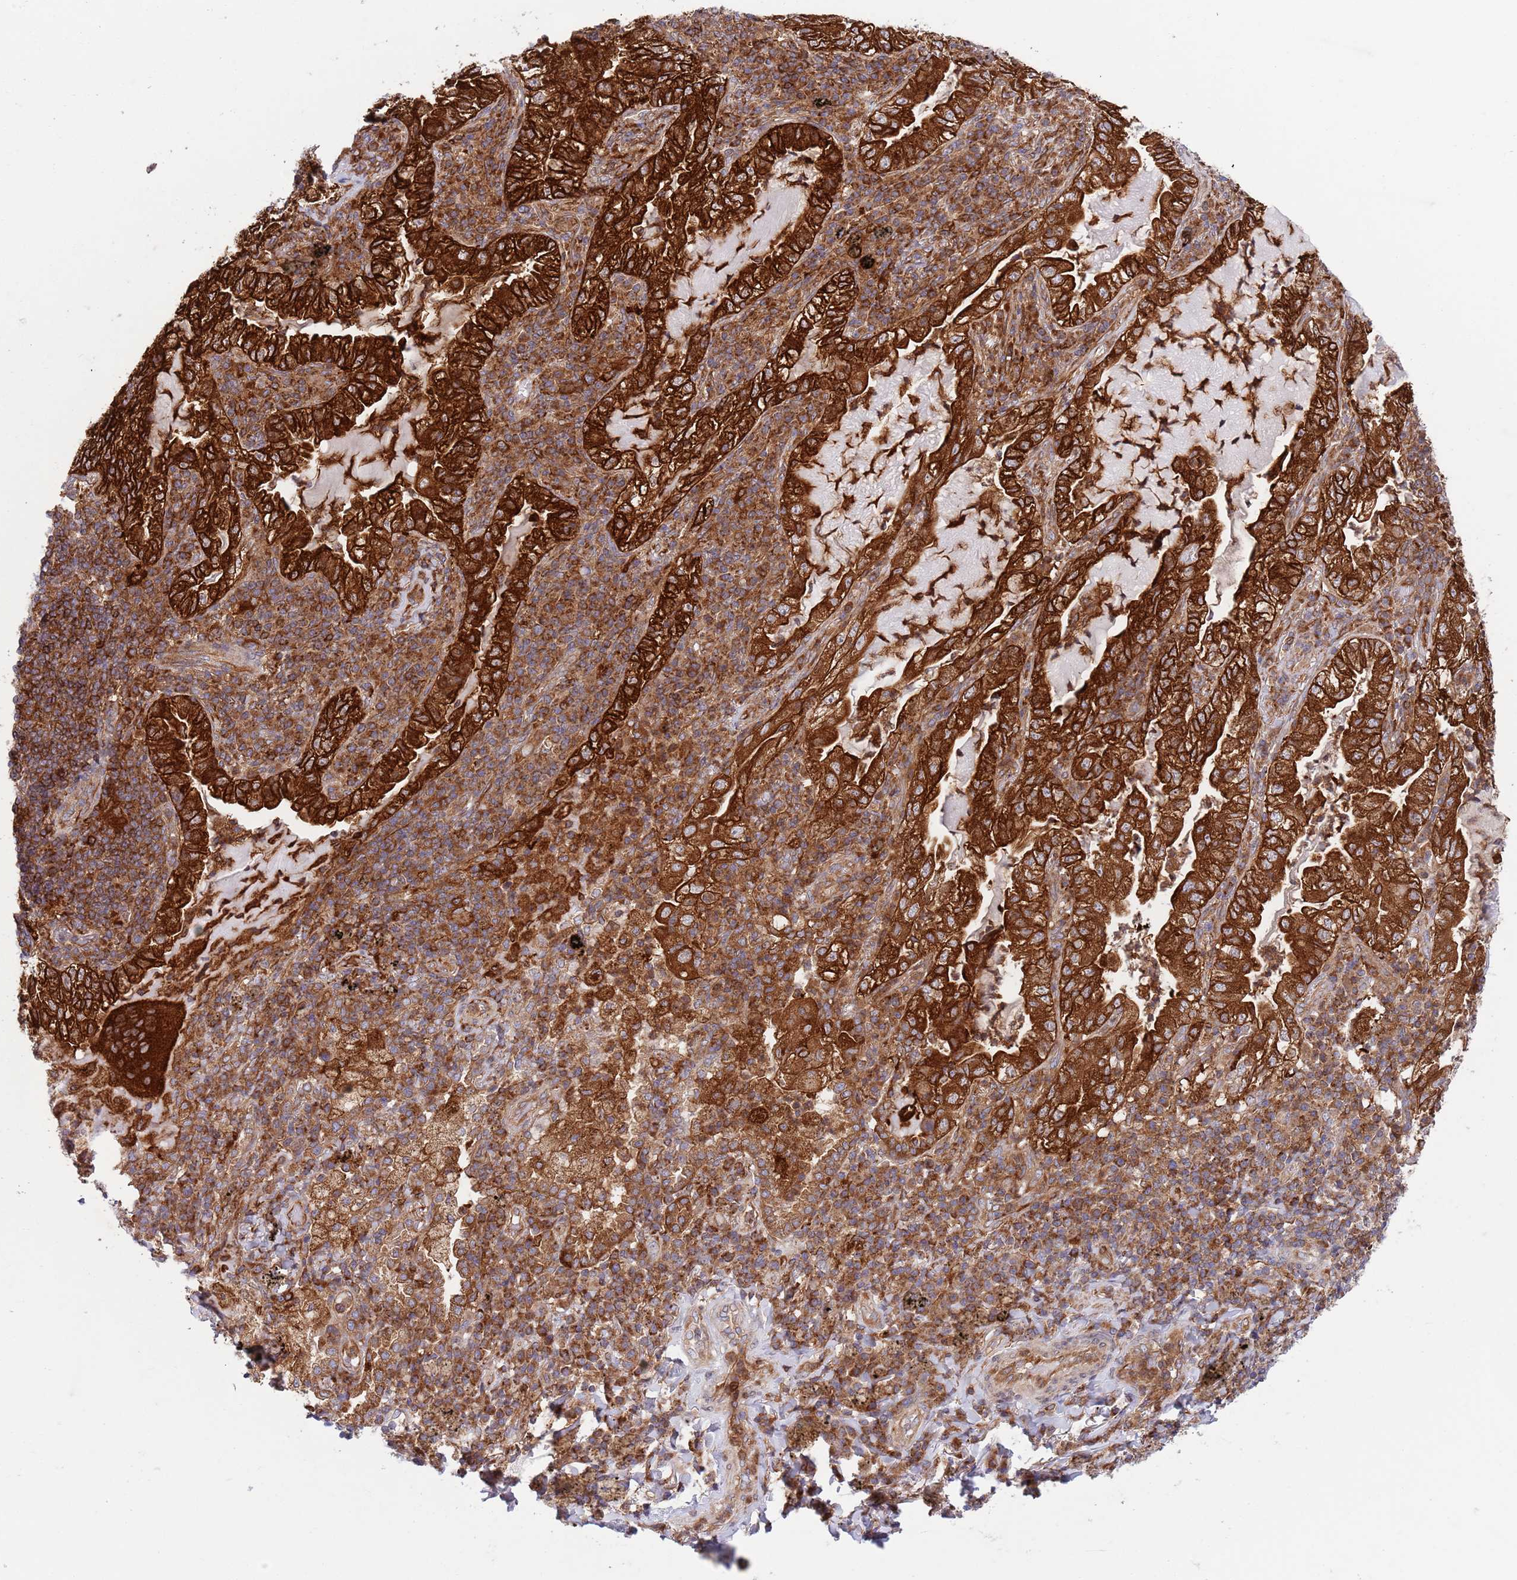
{"staining": {"intensity": "strong", "quantity": ">75%", "location": "cytoplasmic/membranous"}, "tissue": "lung cancer", "cell_type": "Tumor cells", "image_type": "cancer", "snomed": [{"axis": "morphology", "description": "Adenocarcinoma, NOS"}, {"axis": "topography", "description": "Lung"}], "caption": "Immunohistochemical staining of human lung cancer (adenocarcinoma) demonstrates high levels of strong cytoplasmic/membranous expression in approximately >75% of tumor cells. (DAB IHC, brown staining for protein, blue staining for nuclei).", "gene": "ZMYM5", "patient": {"sex": "female", "age": 73}}